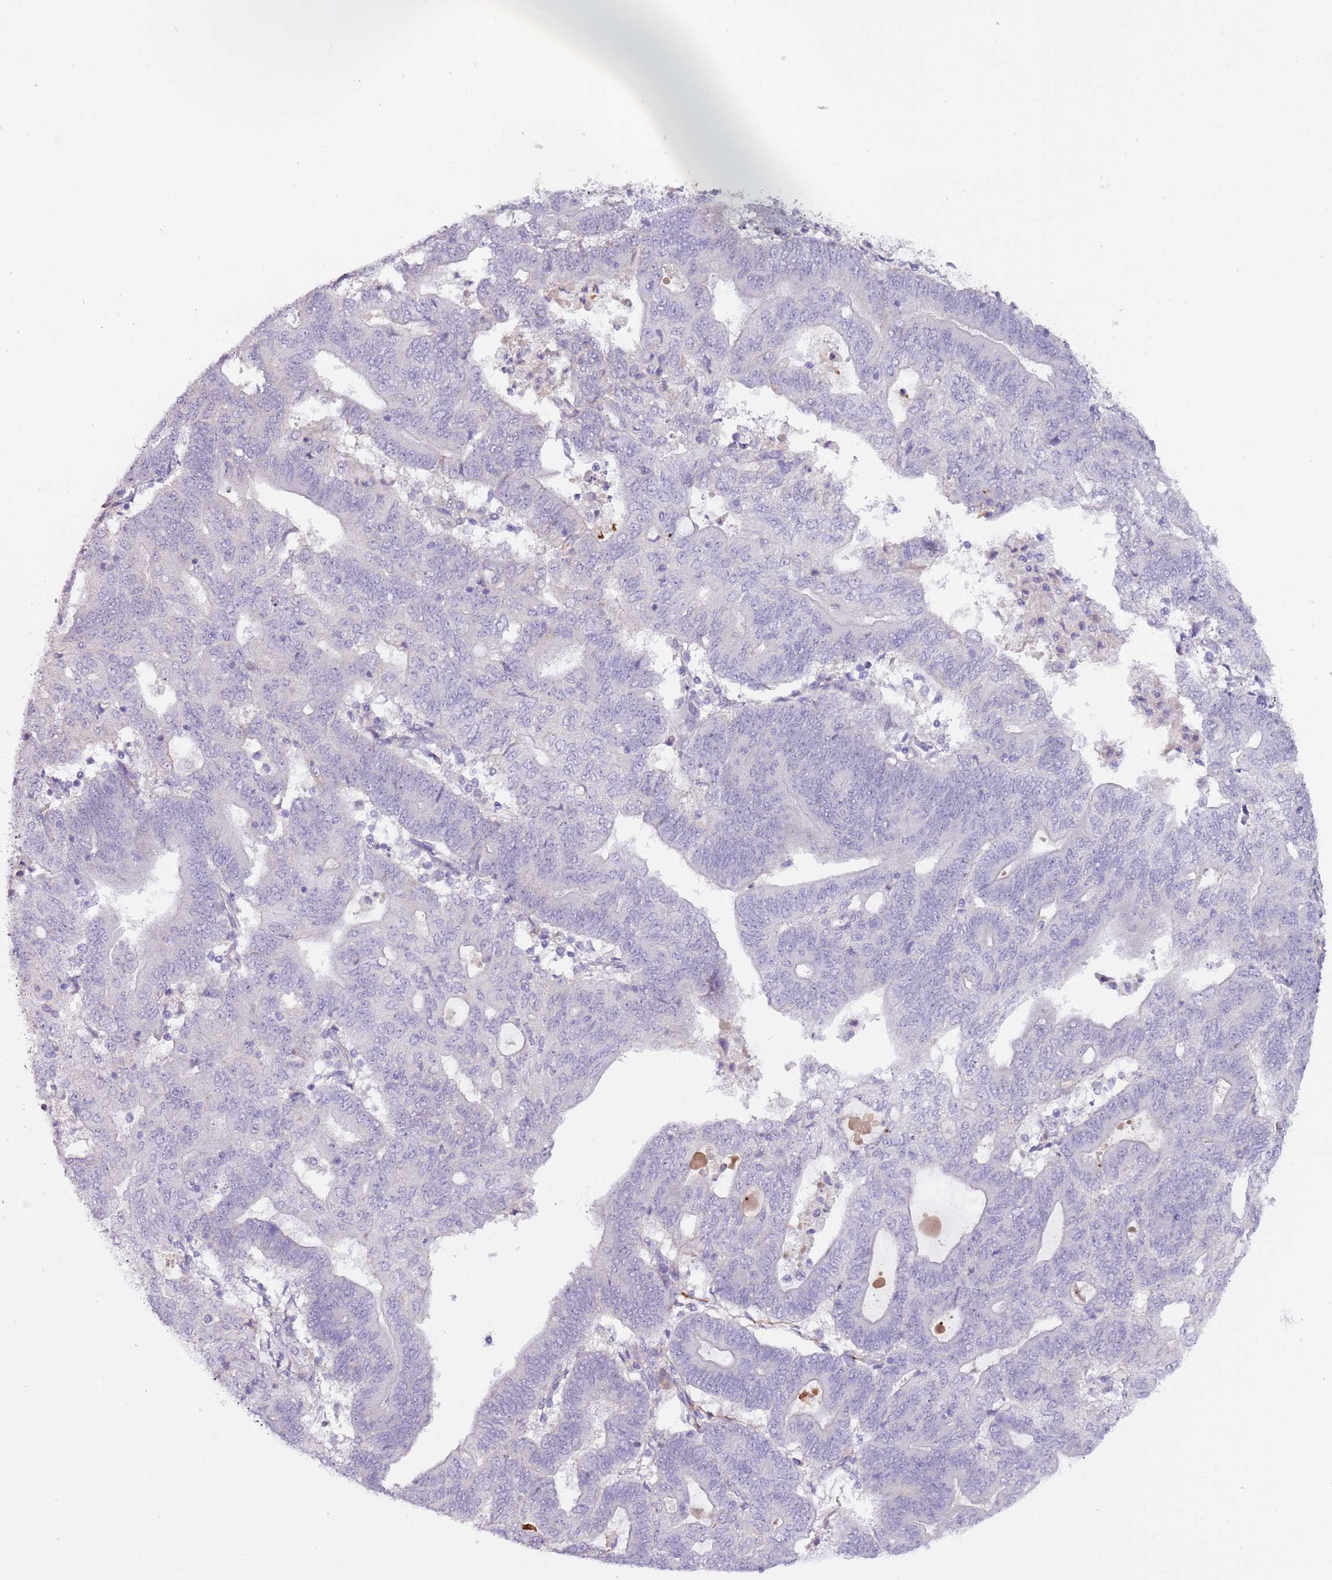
{"staining": {"intensity": "negative", "quantity": "none", "location": "none"}, "tissue": "endometrial cancer", "cell_type": "Tumor cells", "image_type": "cancer", "snomed": [{"axis": "morphology", "description": "Adenocarcinoma, NOS"}, {"axis": "topography", "description": "Endometrium"}], "caption": "An image of adenocarcinoma (endometrial) stained for a protein displays no brown staining in tumor cells. Brightfield microscopy of immunohistochemistry stained with DAB (3,3'-diaminobenzidine) (brown) and hematoxylin (blue), captured at high magnification.", "gene": "NKX2-3", "patient": {"sex": "female", "age": 70}}